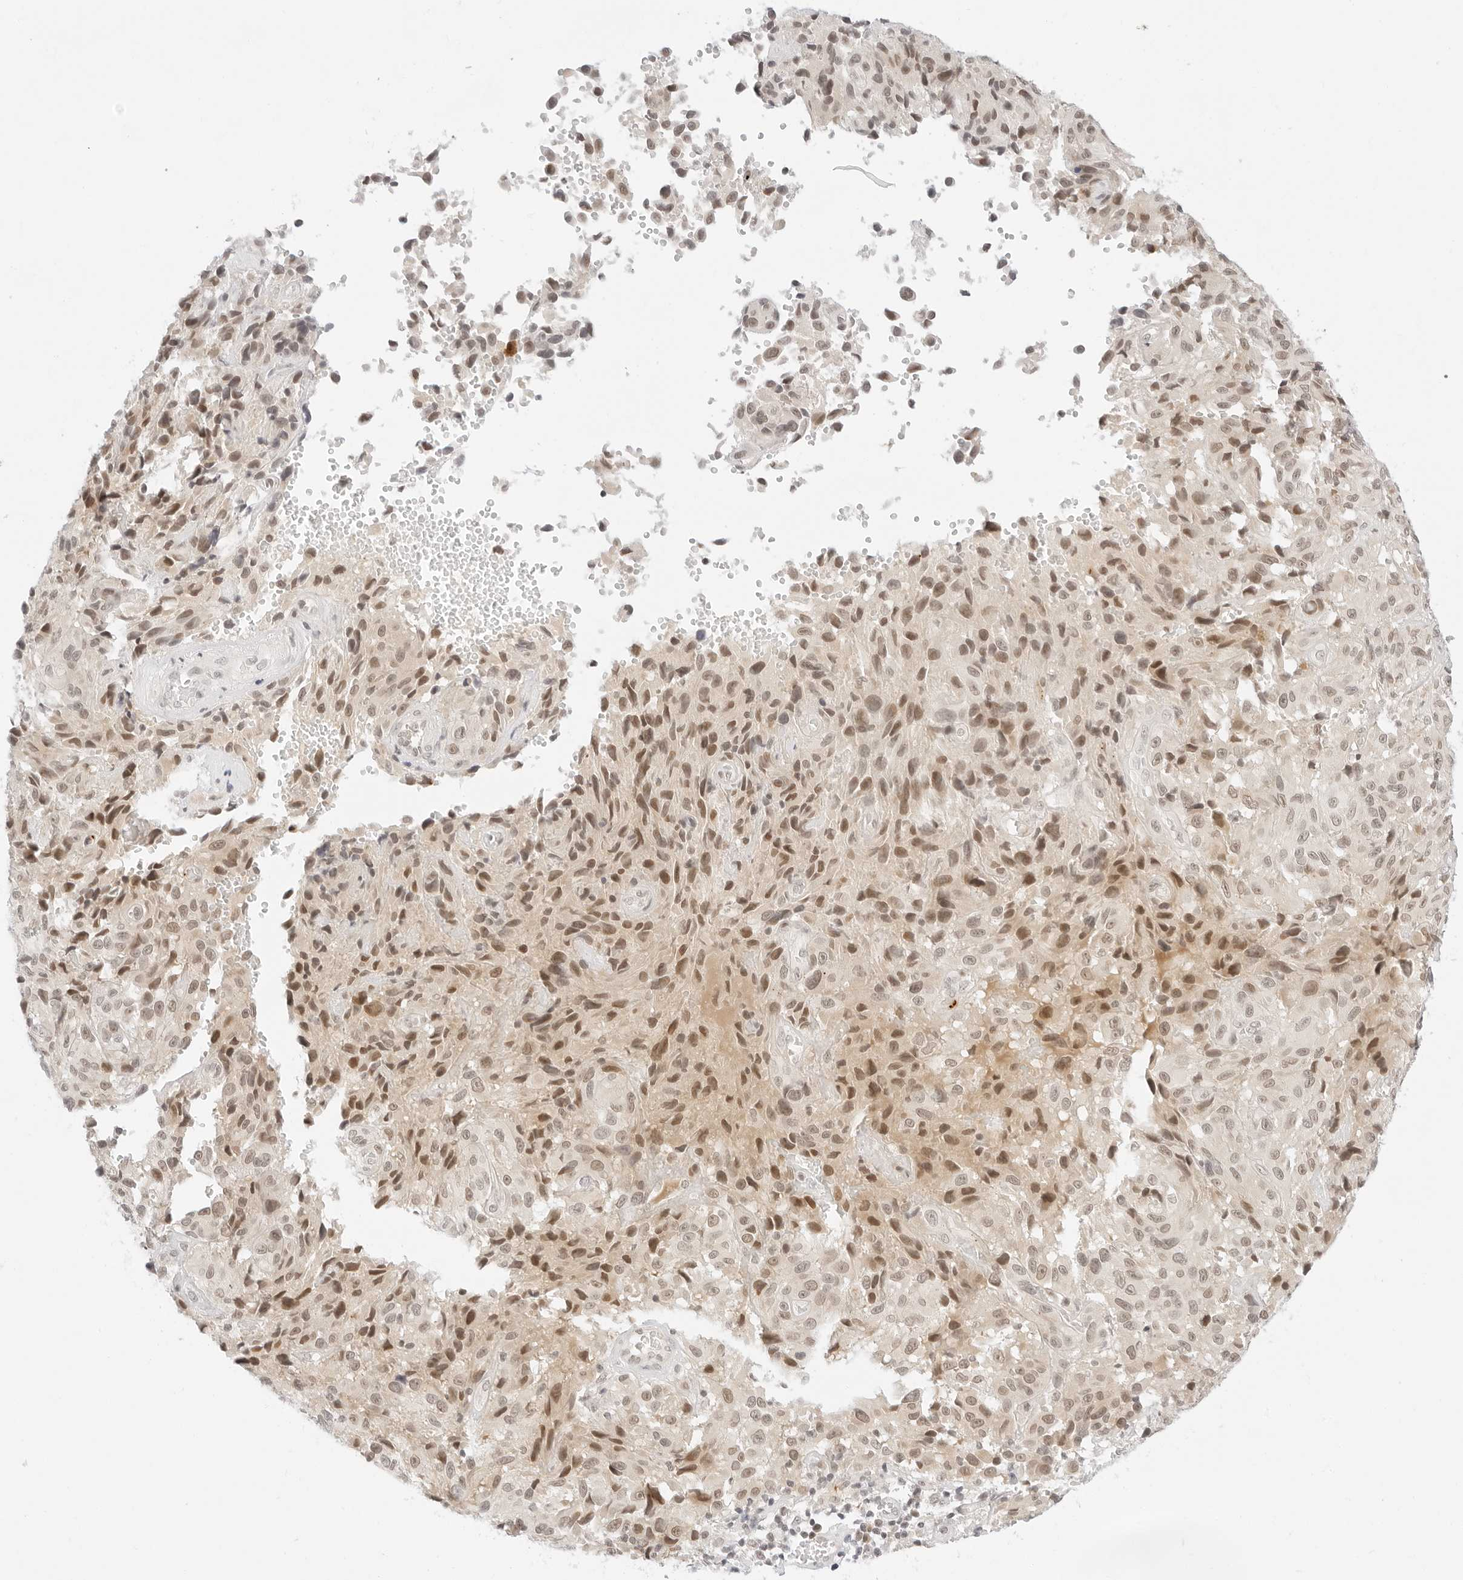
{"staining": {"intensity": "moderate", "quantity": "25%-75%", "location": "cytoplasmic/membranous,nuclear"}, "tissue": "melanoma", "cell_type": "Tumor cells", "image_type": "cancer", "snomed": [{"axis": "morphology", "description": "Malignant melanoma, NOS"}, {"axis": "topography", "description": "Skin"}], "caption": "Melanoma stained for a protein displays moderate cytoplasmic/membranous and nuclear positivity in tumor cells.", "gene": "POLR3C", "patient": {"sex": "male", "age": 66}}